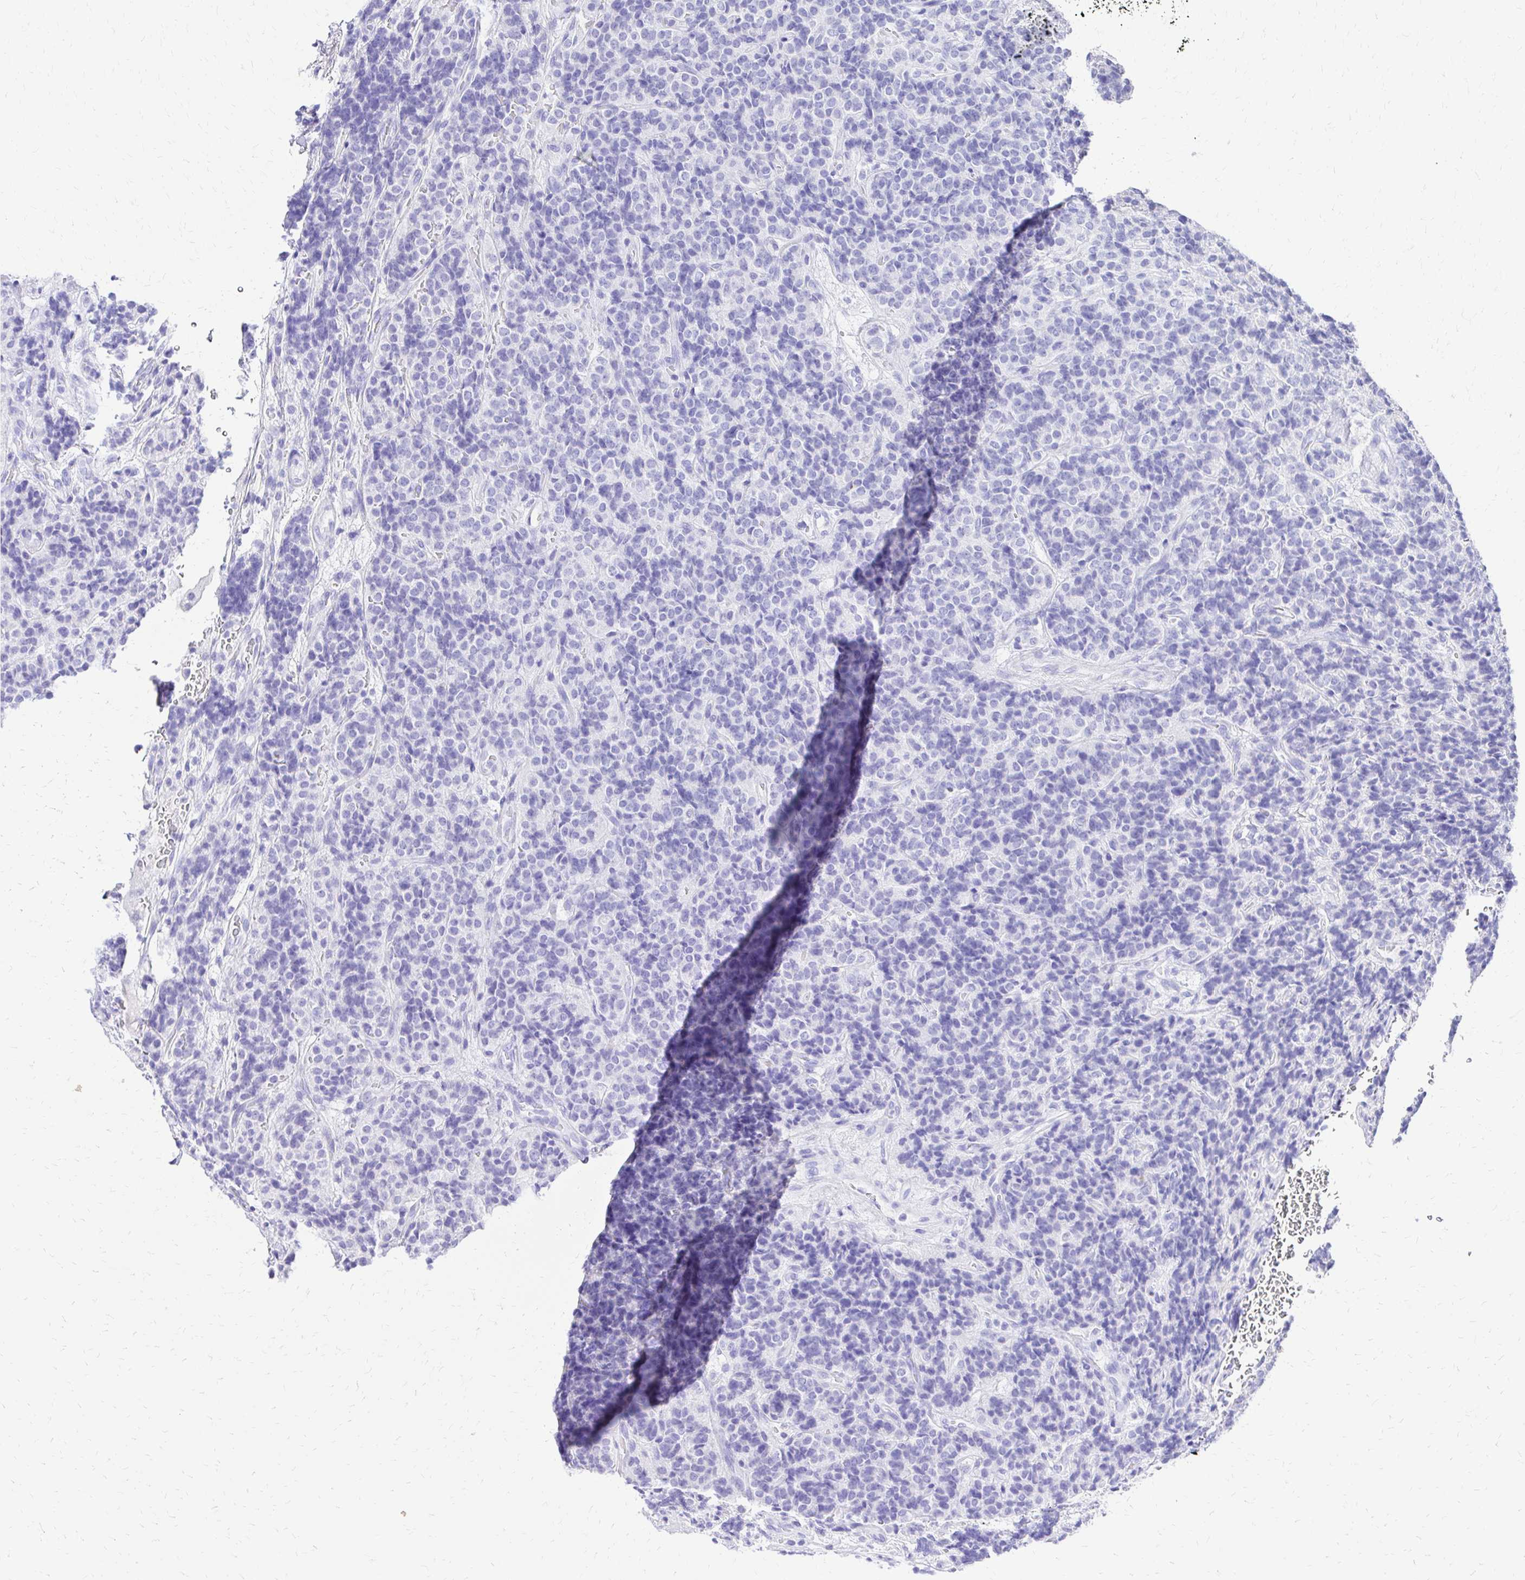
{"staining": {"intensity": "negative", "quantity": "none", "location": "none"}, "tissue": "carcinoid", "cell_type": "Tumor cells", "image_type": "cancer", "snomed": [{"axis": "morphology", "description": "Carcinoid, malignant, NOS"}, {"axis": "topography", "description": "Pancreas"}], "caption": "There is no significant positivity in tumor cells of malignant carcinoid.", "gene": "S100G", "patient": {"sex": "male", "age": 36}}